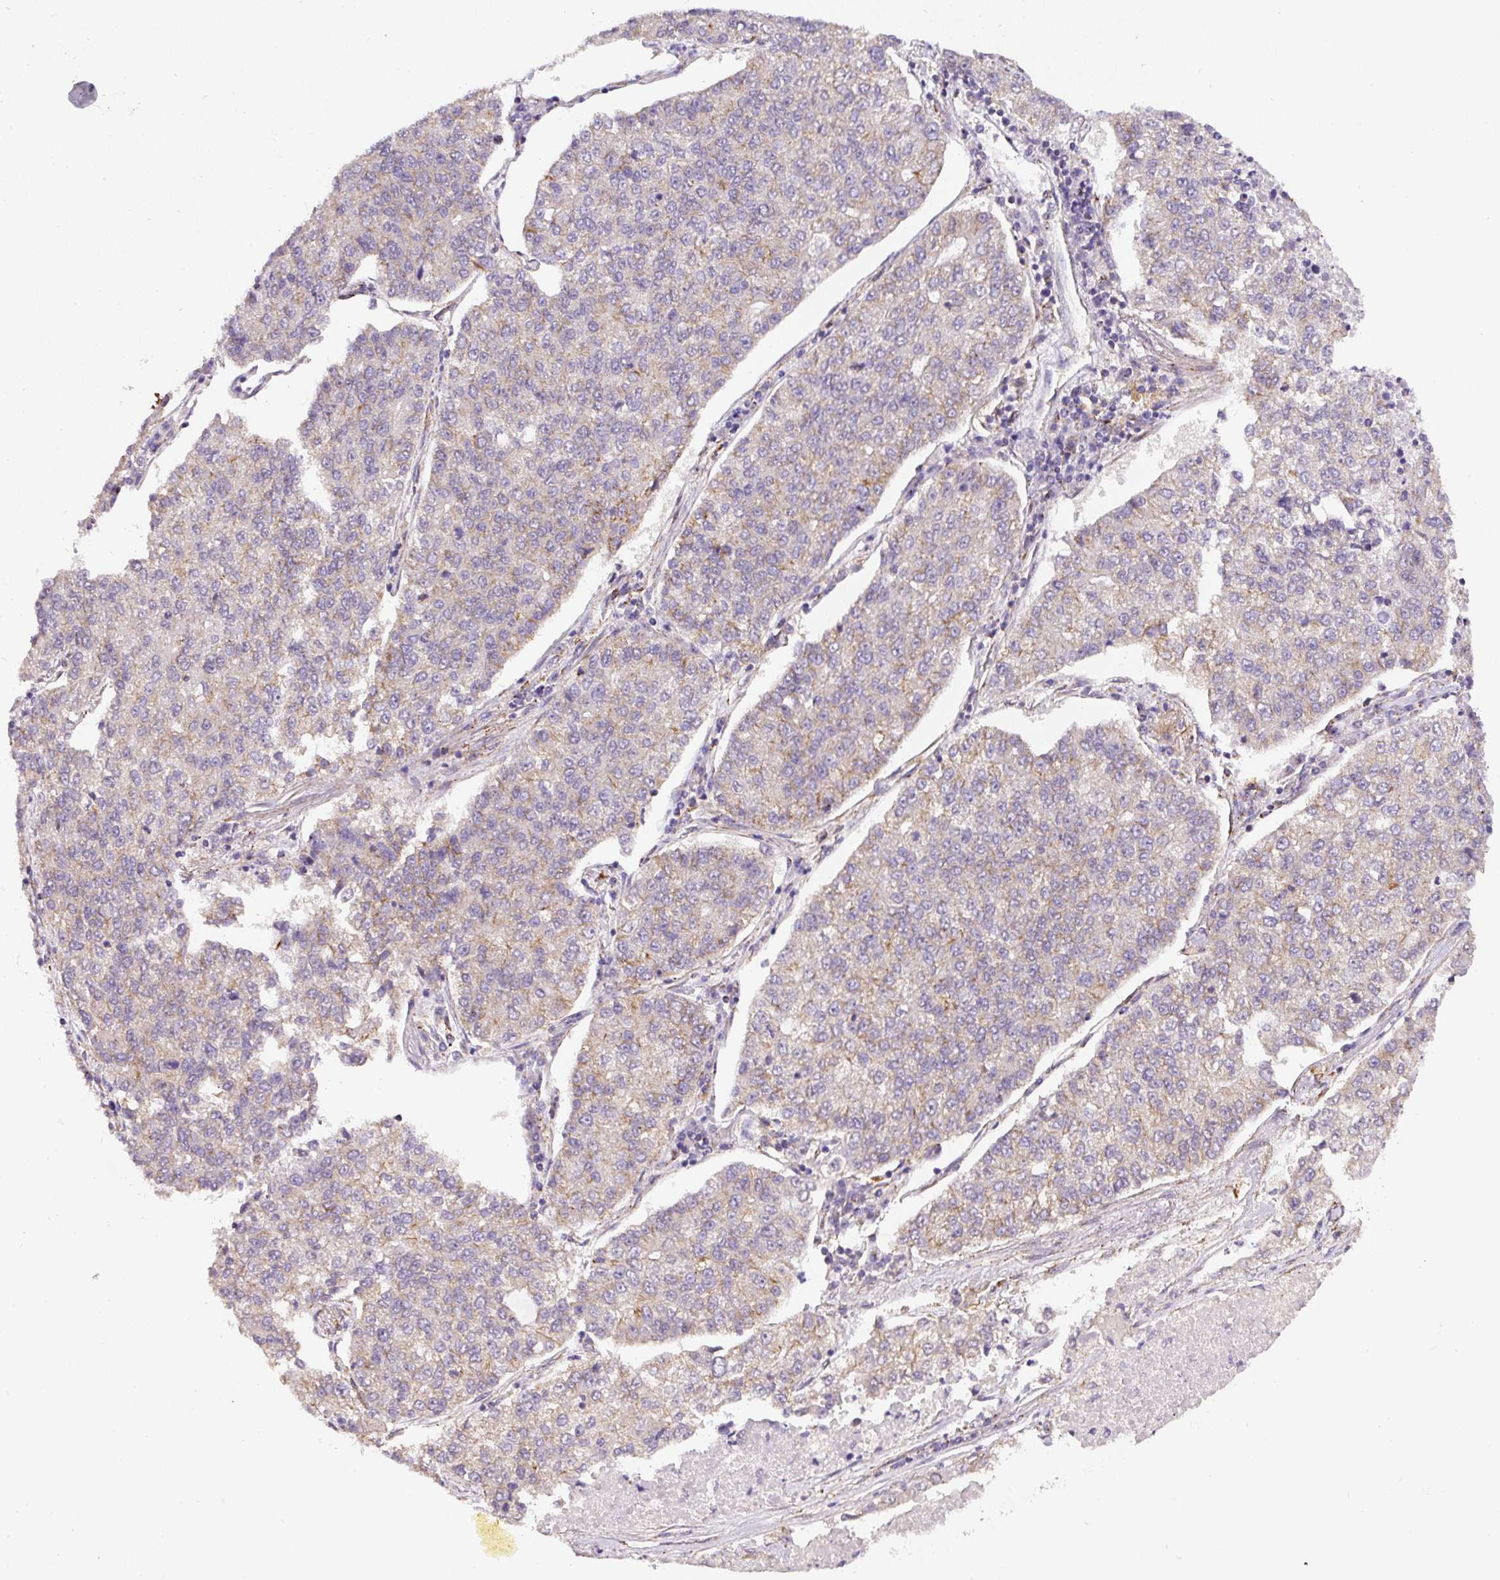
{"staining": {"intensity": "weak", "quantity": "<25%", "location": "cytoplasmic/membranous"}, "tissue": "lung cancer", "cell_type": "Tumor cells", "image_type": "cancer", "snomed": [{"axis": "morphology", "description": "Adenocarcinoma, NOS"}, {"axis": "topography", "description": "Lung"}], "caption": "This is a image of IHC staining of lung adenocarcinoma, which shows no expression in tumor cells. Nuclei are stained in blue.", "gene": "RNF170", "patient": {"sex": "male", "age": 49}}